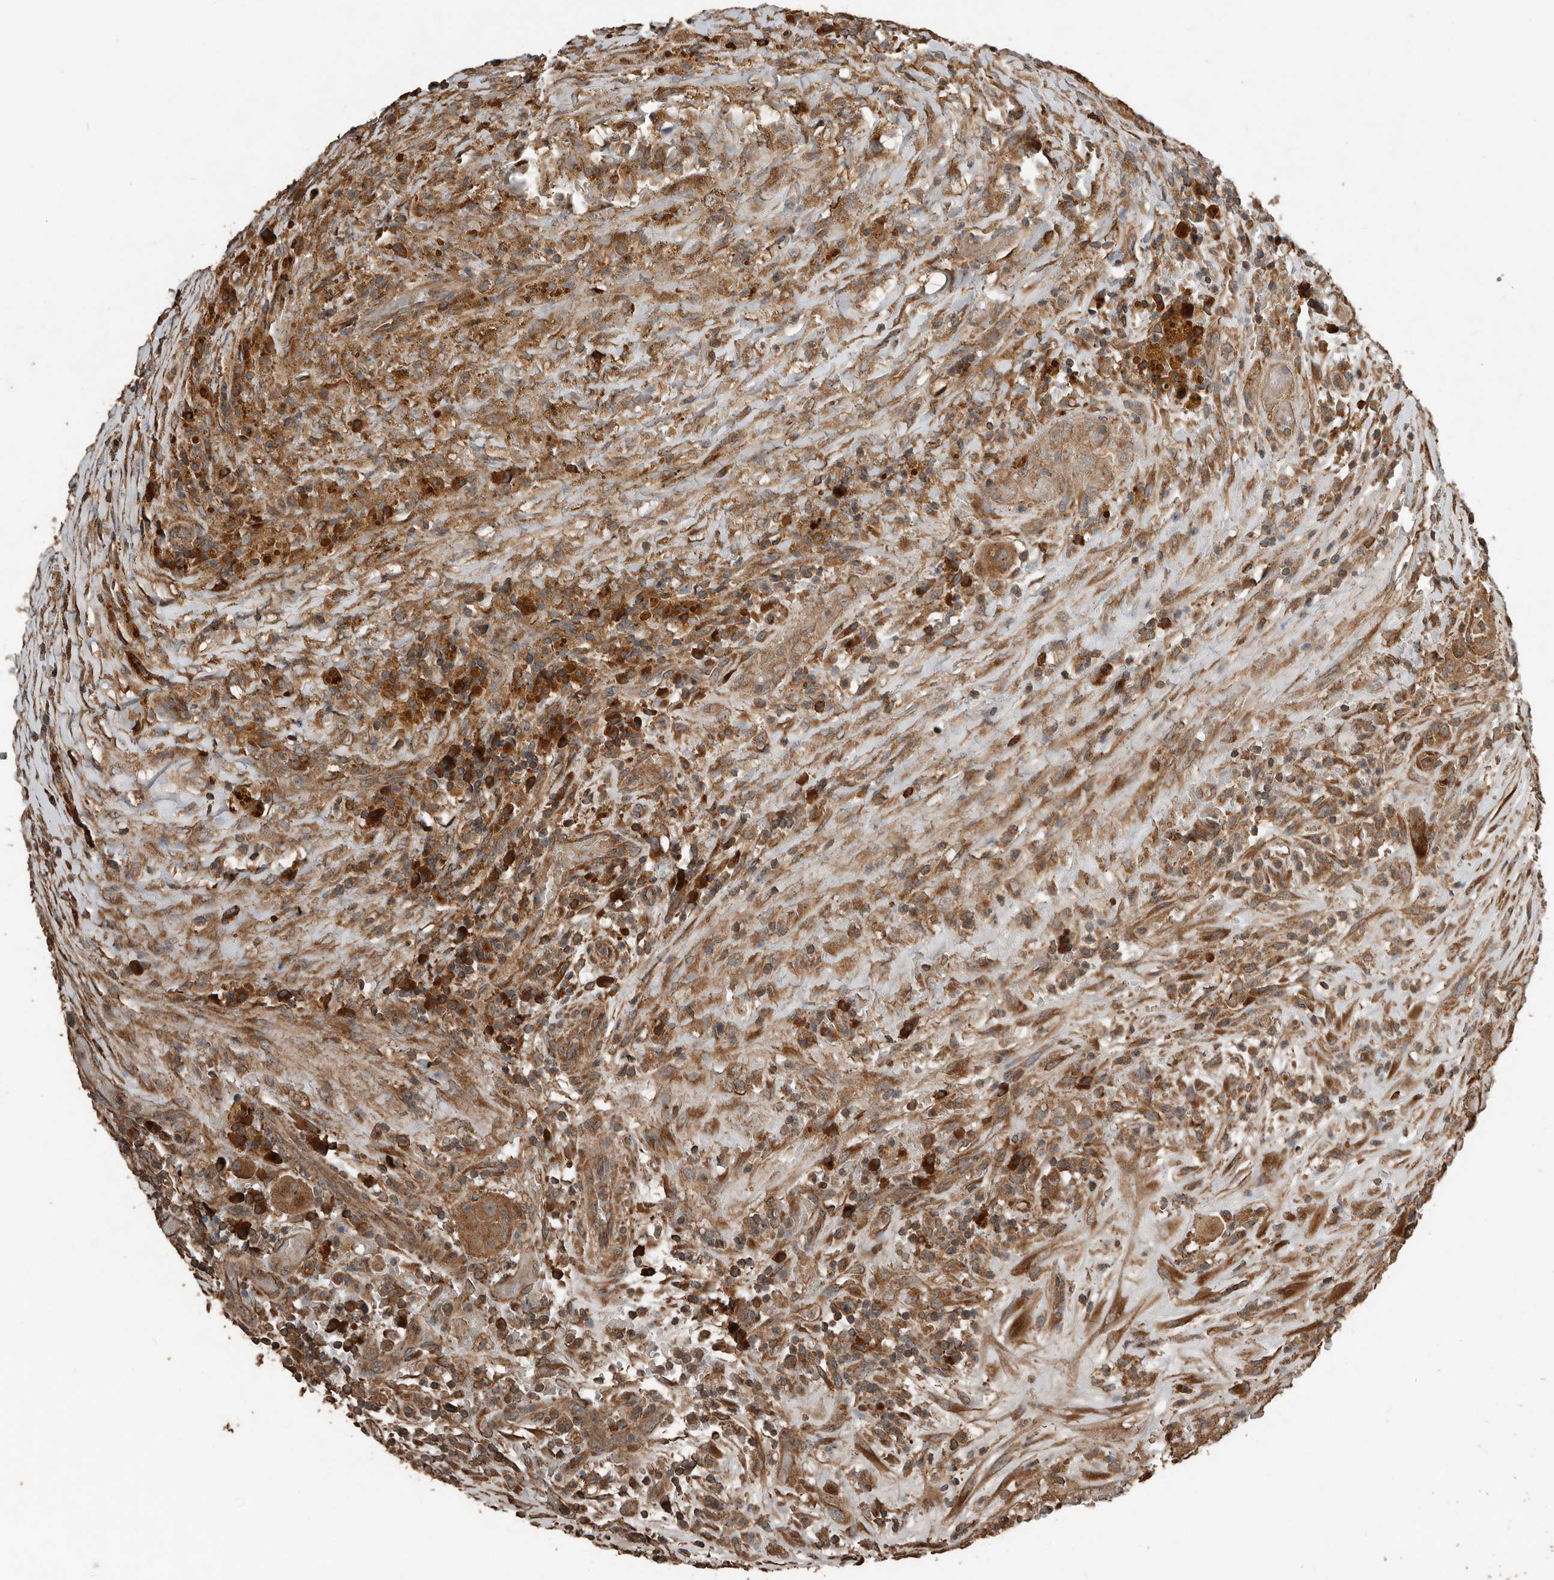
{"staining": {"intensity": "moderate", "quantity": ">75%", "location": "cytoplasmic/membranous"}, "tissue": "thyroid cancer", "cell_type": "Tumor cells", "image_type": "cancer", "snomed": [{"axis": "morphology", "description": "Papillary adenocarcinoma, NOS"}, {"axis": "topography", "description": "Thyroid gland"}], "caption": "This histopathology image shows immunohistochemistry staining of thyroid cancer (papillary adenocarcinoma), with medium moderate cytoplasmic/membranous positivity in about >75% of tumor cells.", "gene": "RNF207", "patient": {"sex": "male", "age": 77}}